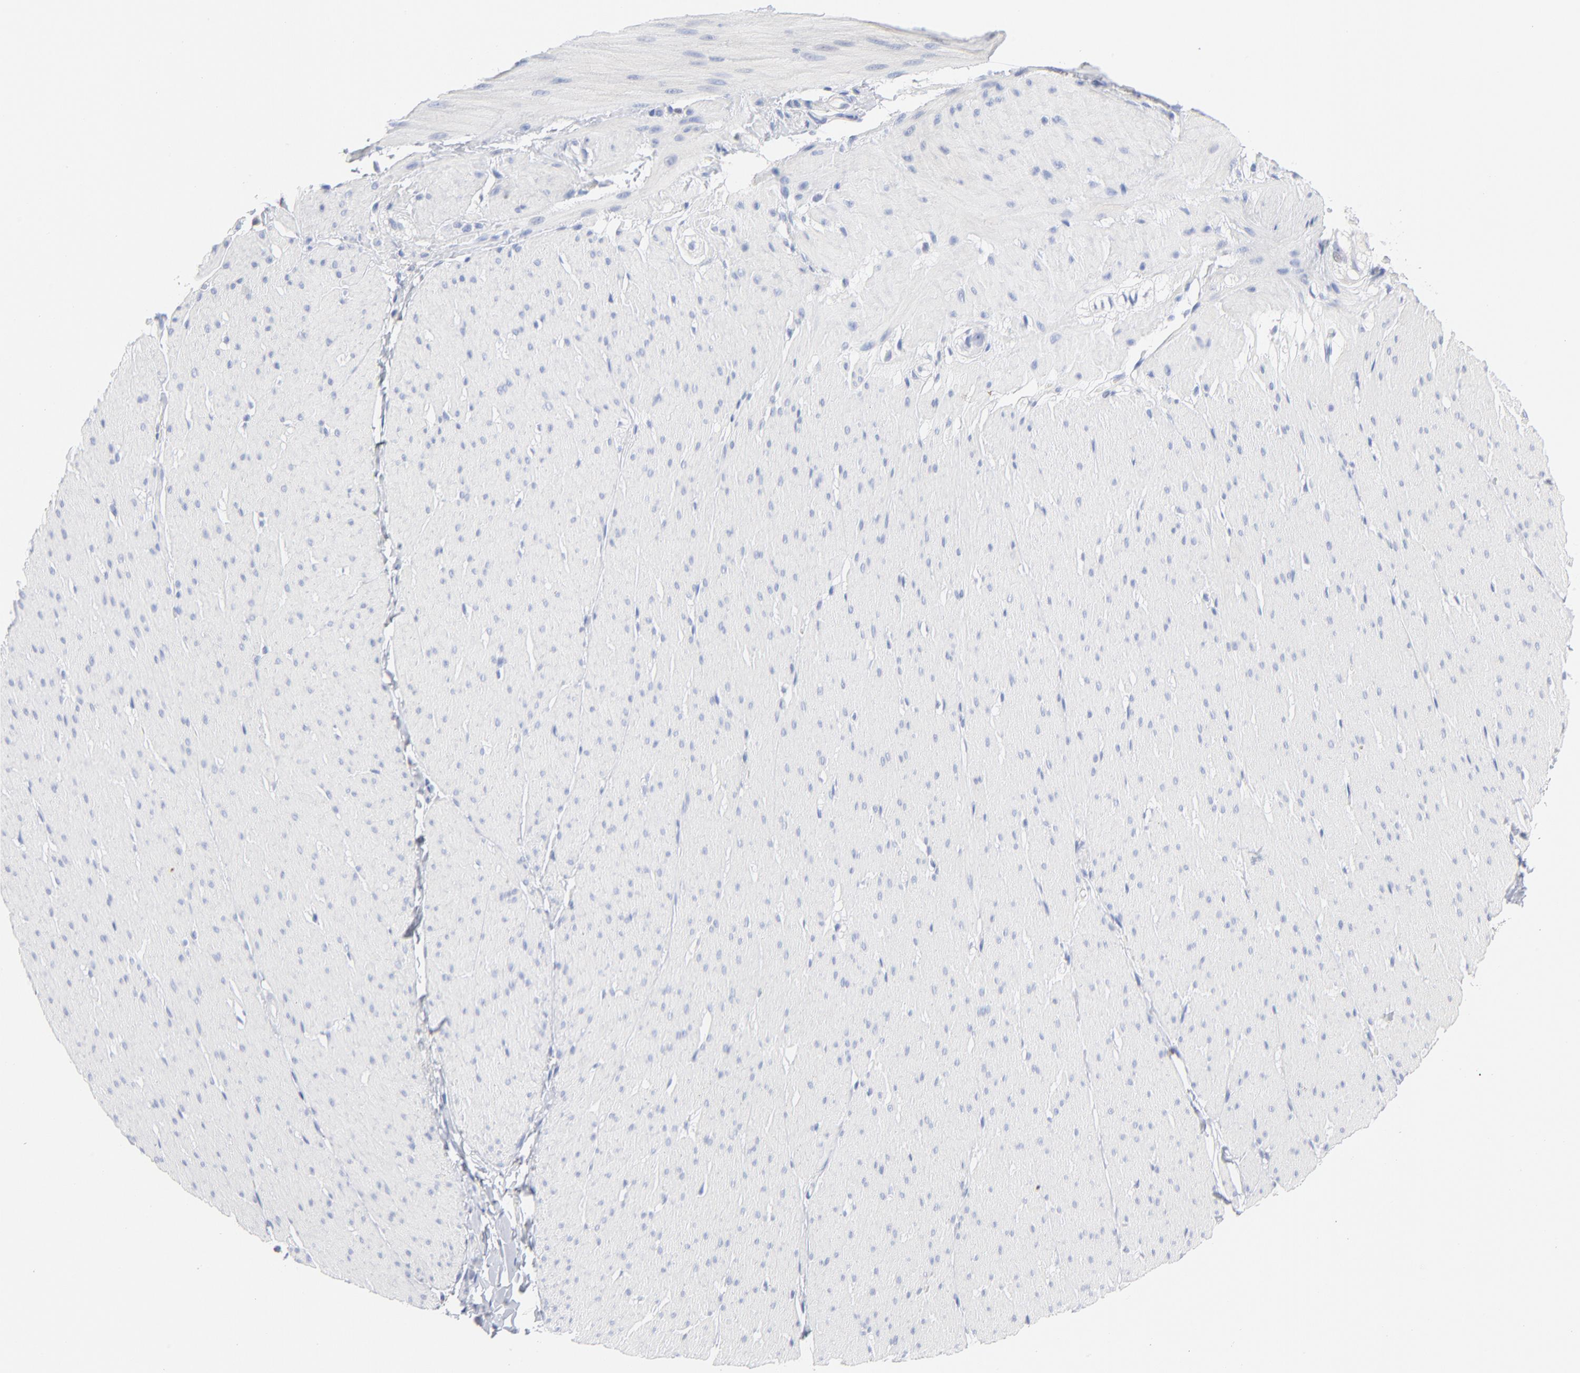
{"staining": {"intensity": "negative", "quantity": "none", "location": "none"}, "tissue": "smooth muscle", "cell_type": "Smooth muscle cells", "image_type": "normal", "snomed": [{"axis": "morphology", "description": "Normal tissue, NOS"}, {"axis": "topography", "description": "Smooth muscle"}, {"axis": "topography", "description": "Colon"}], "caption": "Human smooth muscle stained for a protein using immunohistochemistry exhibits no staining in smooth muscle cells.", "gene": "IFIT2", "patient": {"sex": "male", "age": 67}}